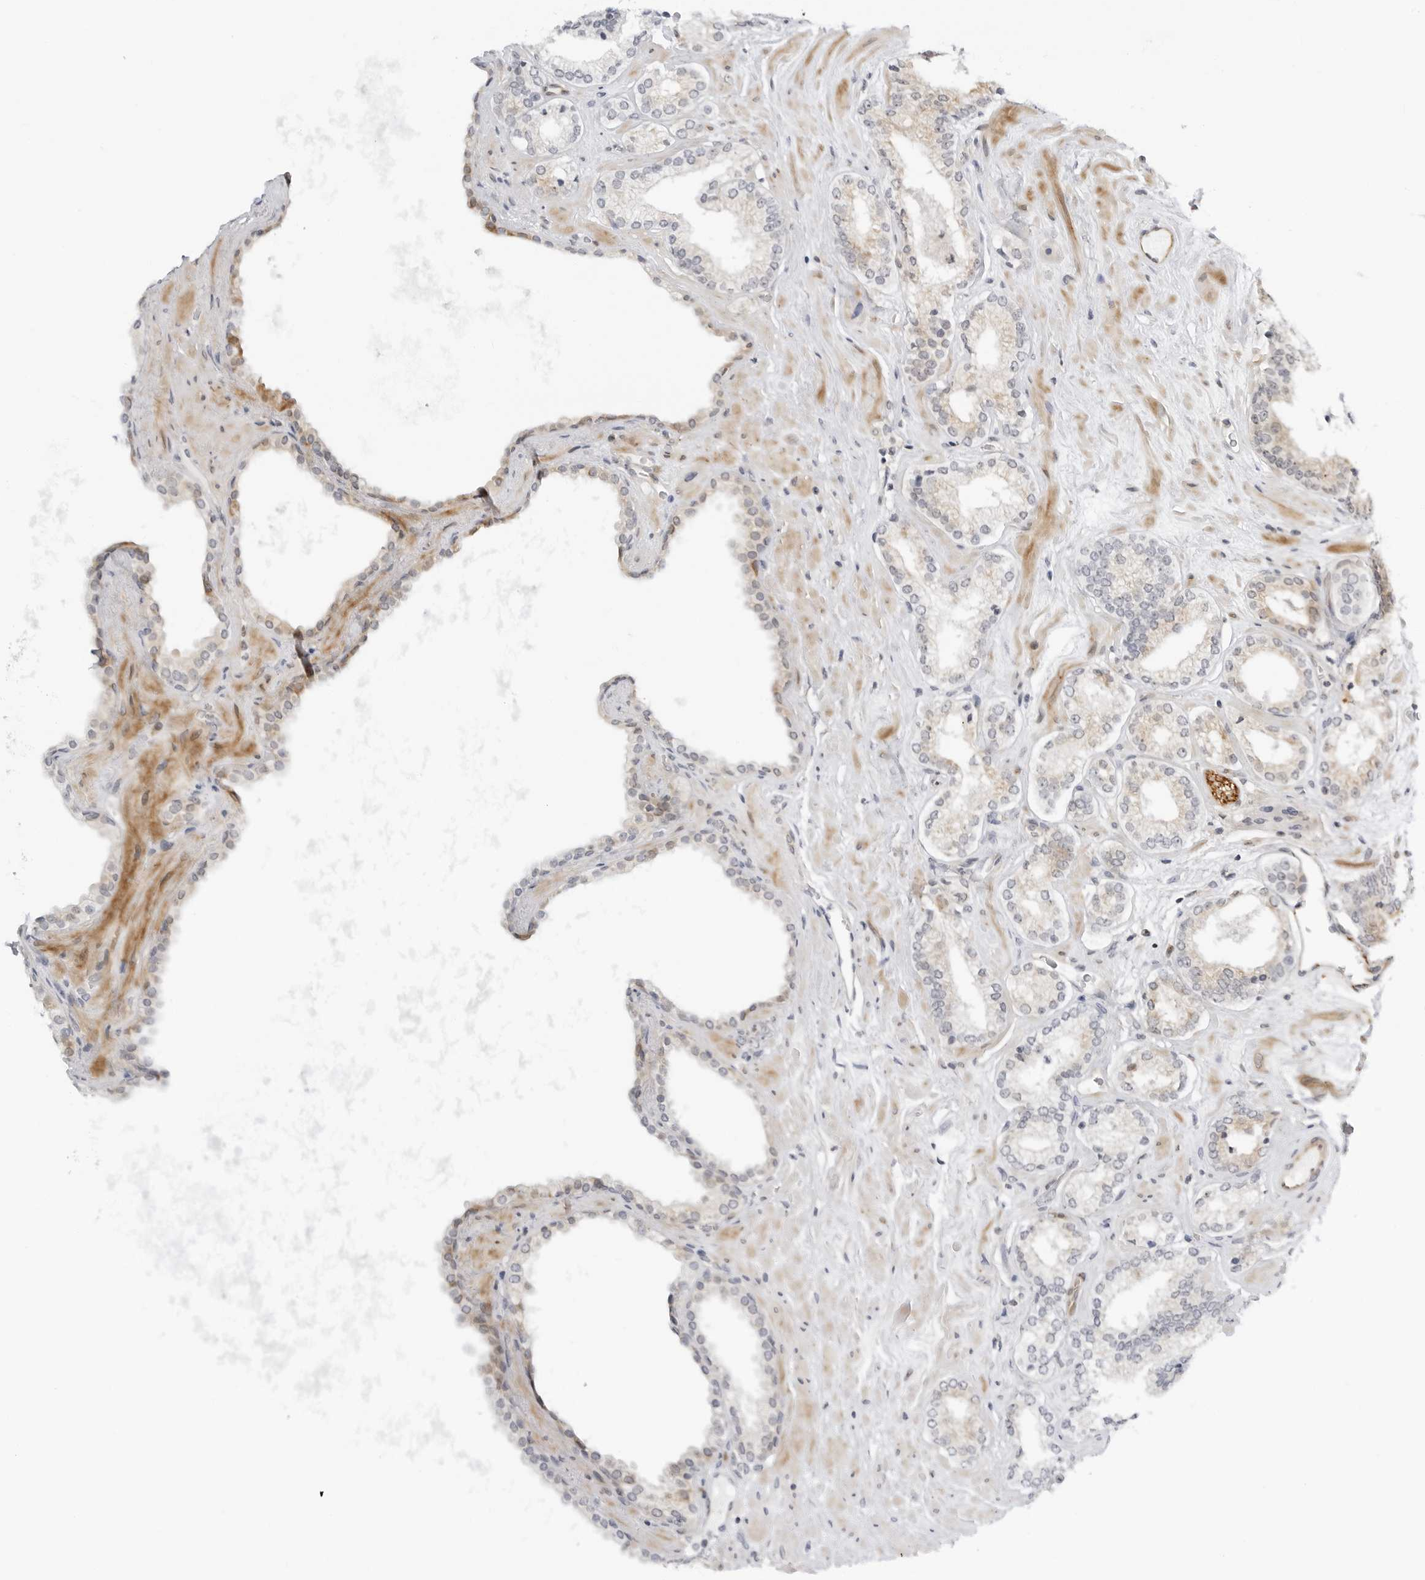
{"staining": {"intensity": "weak", "quantity": "<25%", "location": "cytoplasmic/membranous"}, "tissue": "prostate cancer", "cell_type": "Tumor cells", "image_type": "cancer", "snomed": [{"axis": "morphology", "description": "Adenocarcinoma, Low grade"}, {"axis": "topography", "description": "Prostate"}], "caption": "Low-grade adenocarcinoma (prostate) was stained to show a protein in brown. There is no significant expression in tumor cells. (DAB immunohistochemistry (IHC) visualized using brightfield microscopy, high magnification).", "gene": "MAP2K5", "patient": {"sex": "male", "age": 62}}